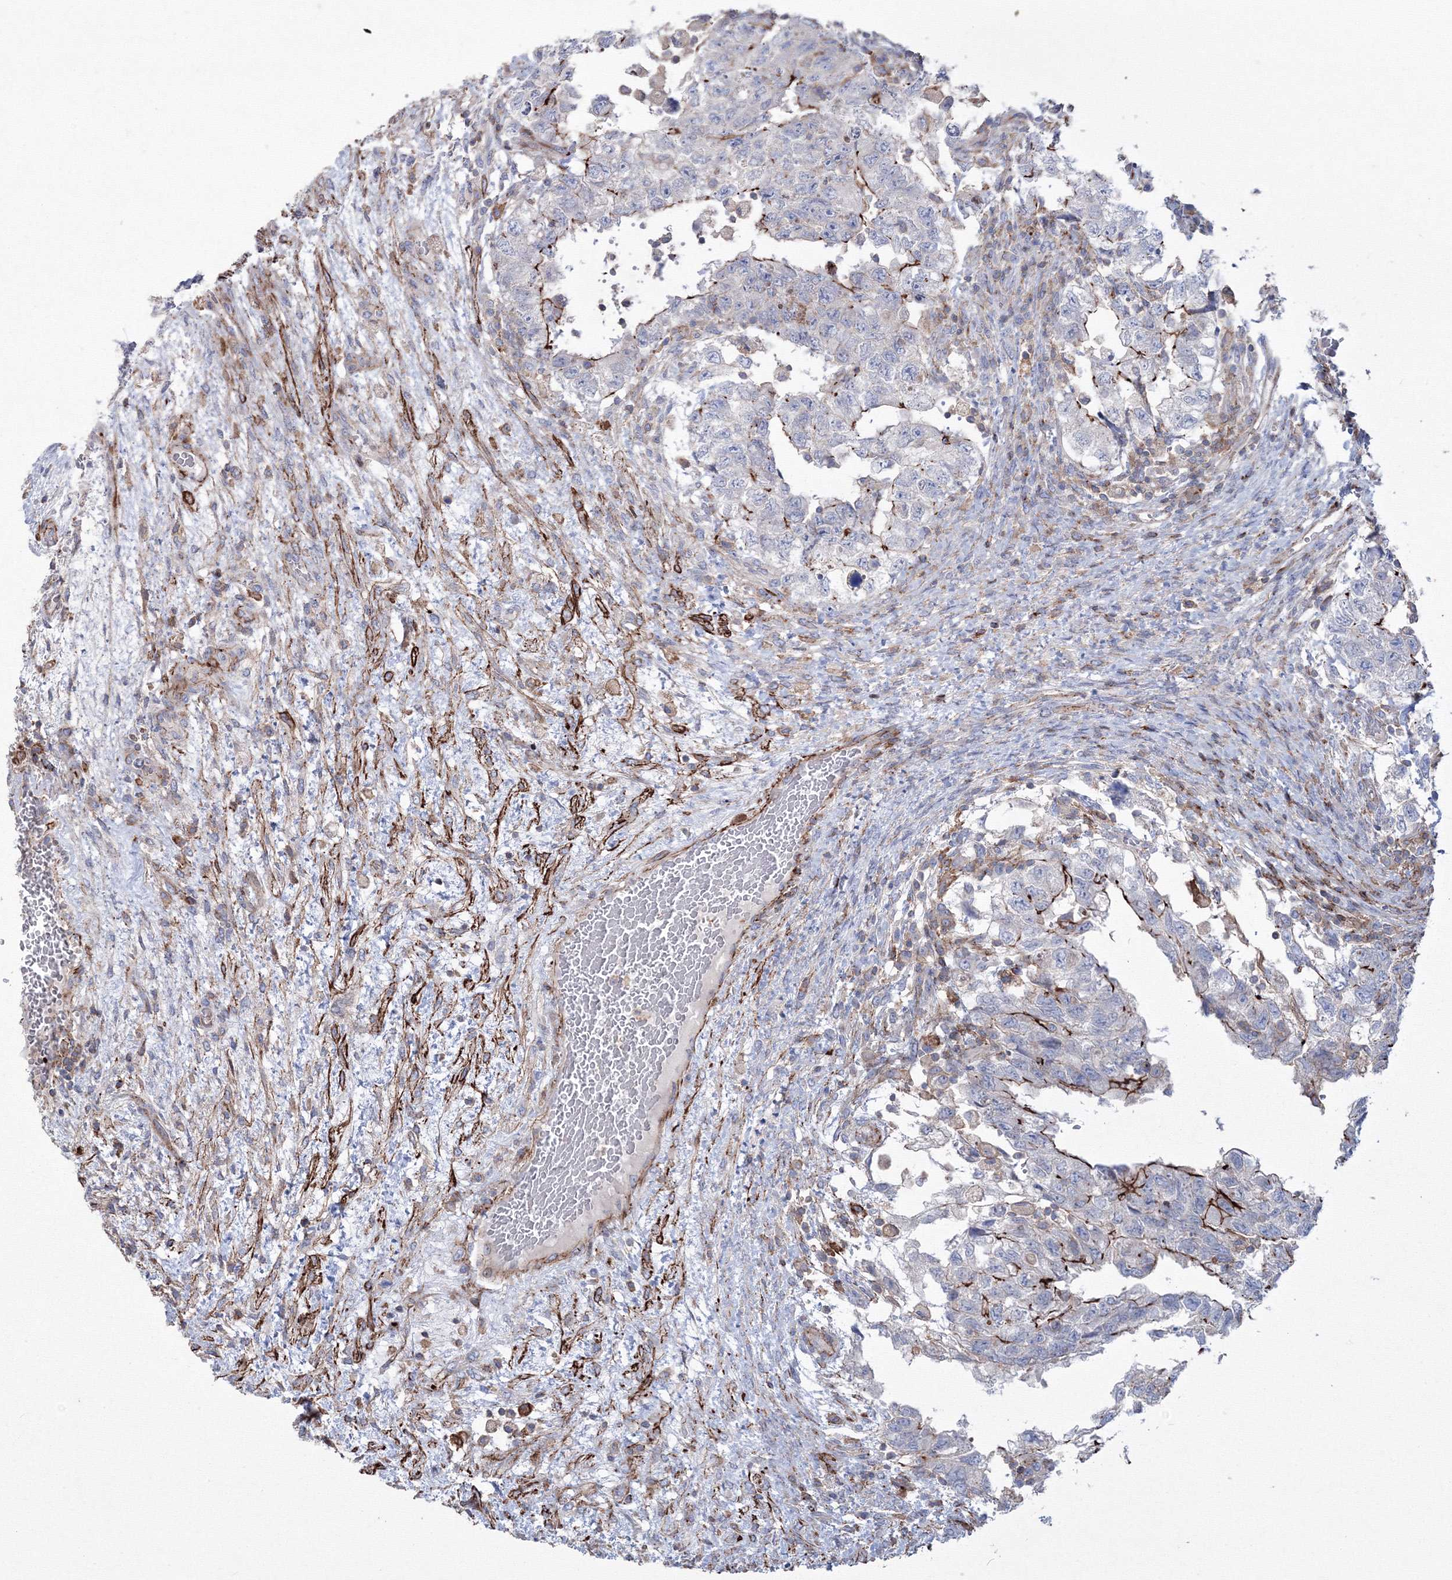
{"staining": {"intensity": "moderate", "quantity": "25%-75%", "location": "cytoplasmic/membranous"}, "tissue": "testis cancer", "cell_type": "Tumor cells", "image_type": "cancer", "snomed": [{"axis": "morphology", "description": "Carcinoma, Embryonal, NOS"}, {"axis": "topography", "description": "Testis"}], "caption": "Immunohistochemical staining of testis cancer shows medium levels of moderate cytoplasmic/membranous expression in about 25%-75% of tumor cells.", "gene": "GPR82", "patient": {"sex": "male", "age": 36}}